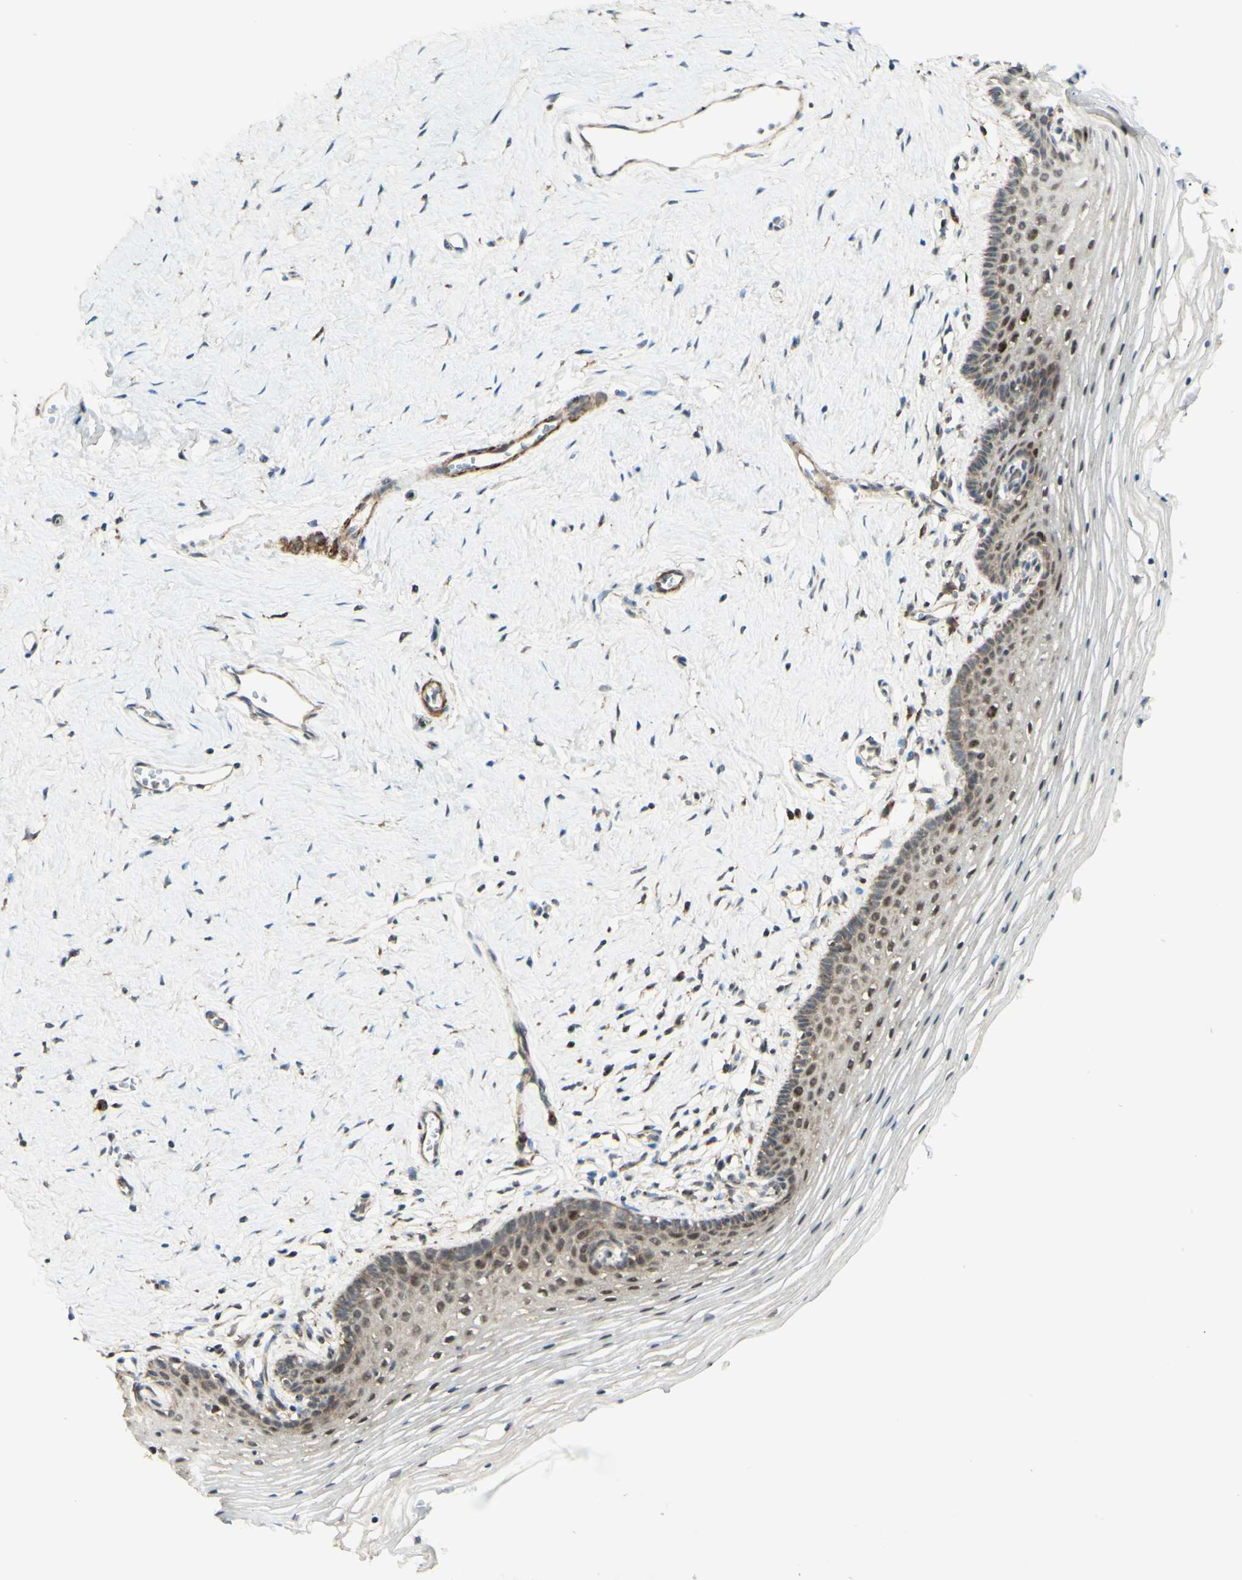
{"staining": {"intensity": "moderate", "quantity": "<25%", "location": "cytoplasmic/membranous,nuclear"}, "tissue": "vagina", "cell_type": "Squamous epithelial cells", "image_type": "normal", "snomed": [{"axis": "morphology", "description": "Normal tissue, NOS"}, {"axis": "topography", "description": "Vagina"}], "caption": "Unremarkable vagina was stained to show a protein in brown. There is low levels of moderate cytoplasmic/membranous,nuclear staining in approximately <25% of squamous epithelial cells. The protein is stained brown, and the nuclei are stained in blue (DAB IHC with brightfield microscopy, high magnification).", "gene": "DHRS3", "patient": {"sex": "female", "age": 32}}